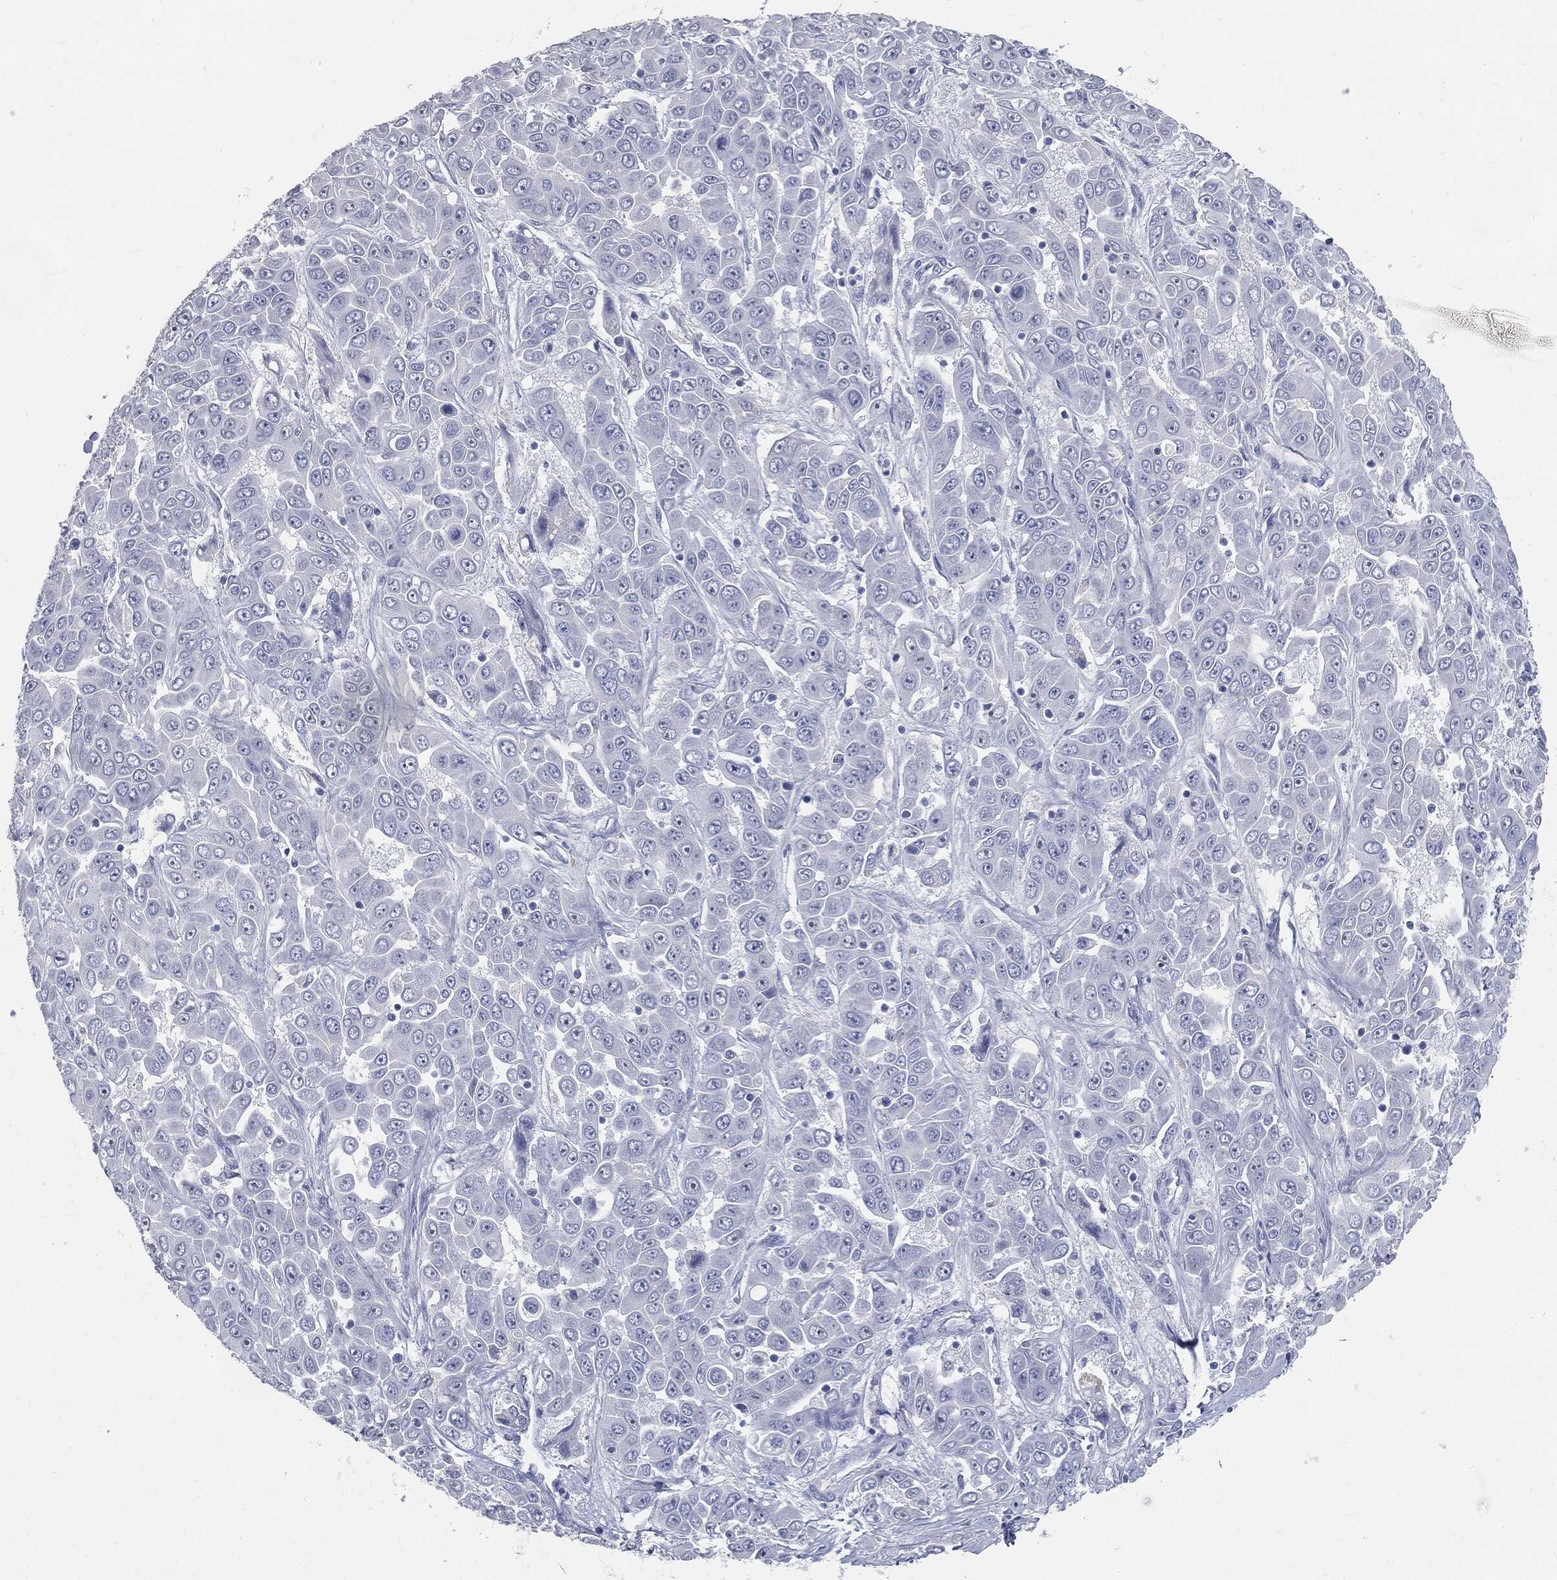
{"staining": {"intensity": "negative", "quantity": "none", "location": "none"}, "tissue": "liver cancer", "cell_type": "Tumor cells", "image_type": "cancer", "snomed": [{"axis": "morphology", "description": "Cholangiocarcinoma"}, {"axis": "topography", "description": "Liver"}], "caption": "Immunohistochemistry (IHC) photomicrograph of neoplastic tissue: human liver cholangiocarcinoma stained with DAB (3,3'-diaminobenzidine) exhibits no significant protein staining in tumor cells.", "gene": "CUZD1", "patient": {"sex": "female", "age": 52}}